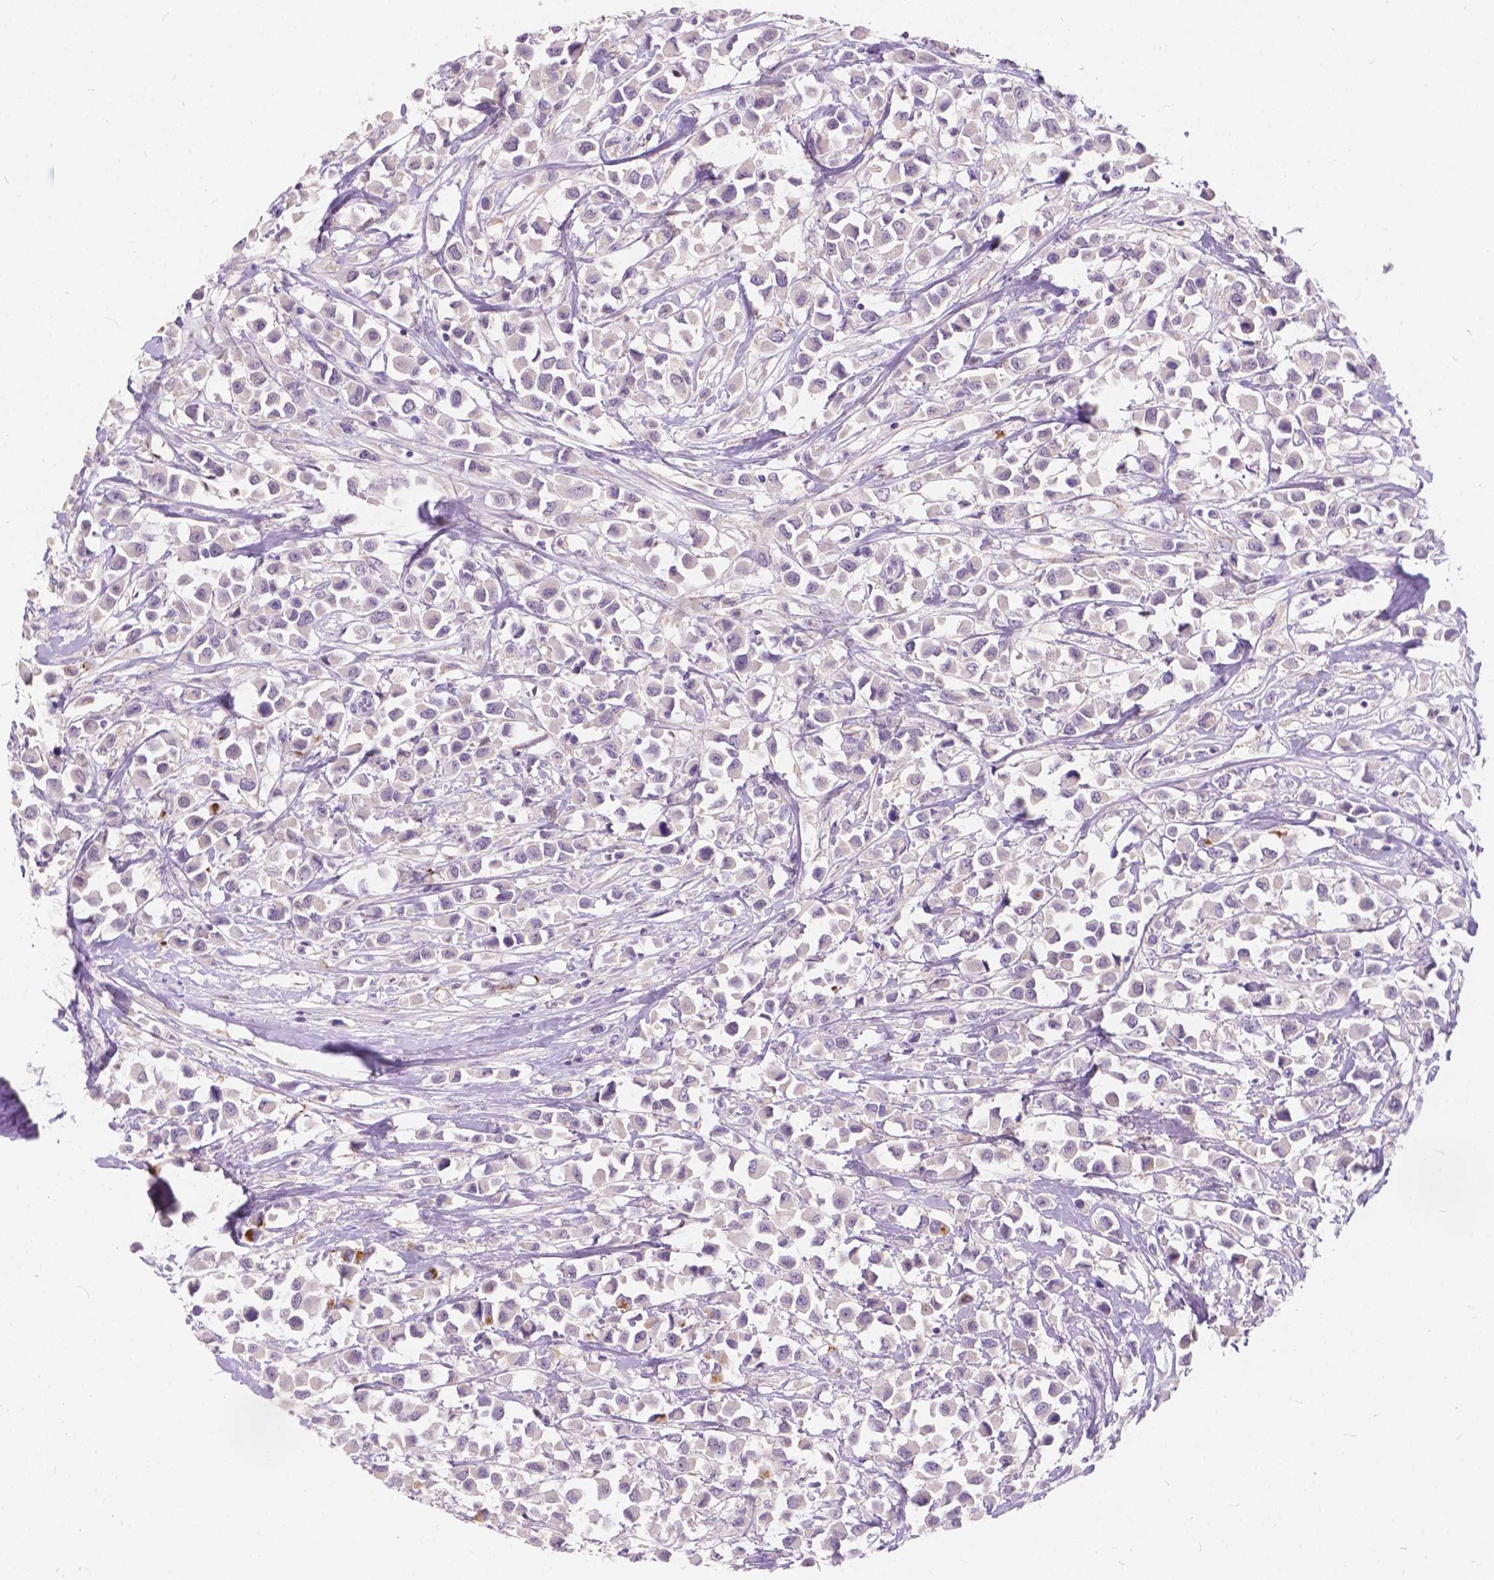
{"staining": {"intensity": "negative", "quantity": "none", "location": "none"}, "tissue": "breast cancer", "cell_type": "Tumor cells", "image_type": "cancer", "snomed": [{"axis": "morphology", "description": "Duct carcinoma"}, {"axis": "topography", "description": "Breast"}], "caption": "Immunohistochemistry micrograph of breast infiltrating ductal carcinoma stained for a protein (brown), which displays no staining in tumor cells.", "gene": "PEX11G", "patient": {"sex": "female", "age": 61}}